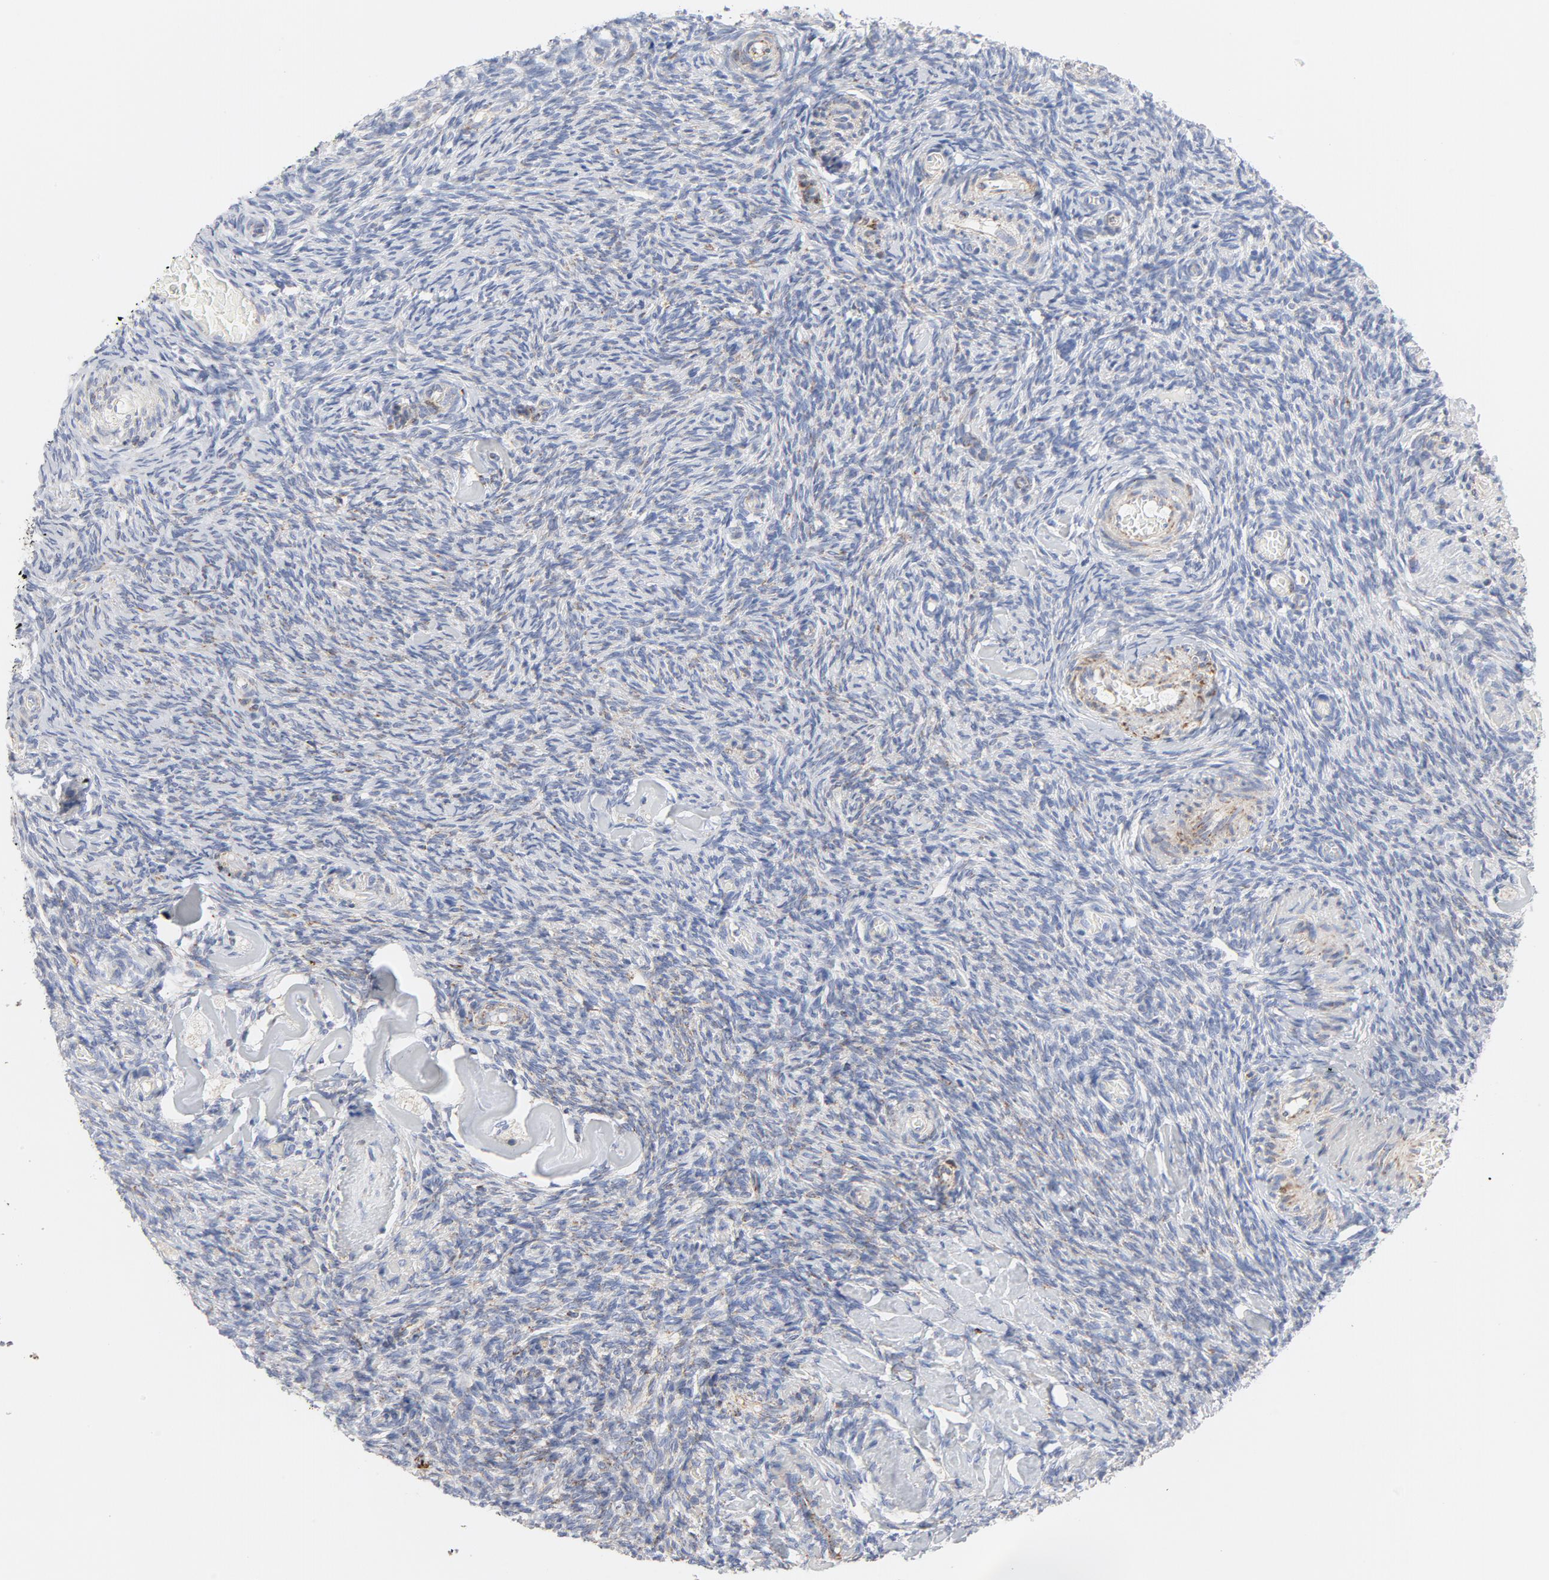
{"staining": {"intensity": "negative", "quantity": "none", "location": "none"}, "tissue": "ovary", "cell_type": "Ovarian stroma cells", "image_type": "normal", "snomed": [{"axis": "morphology", "description": "Normal tissue, NOS"}, {"axis": "topography", "description": "Ovary"}], "caption": "Histopathology image shows no protein staining in ovarian stroma cells of unremarkable ovary.", "gene": "CYCS", "patient": {"sex": "female", "age": 60}}